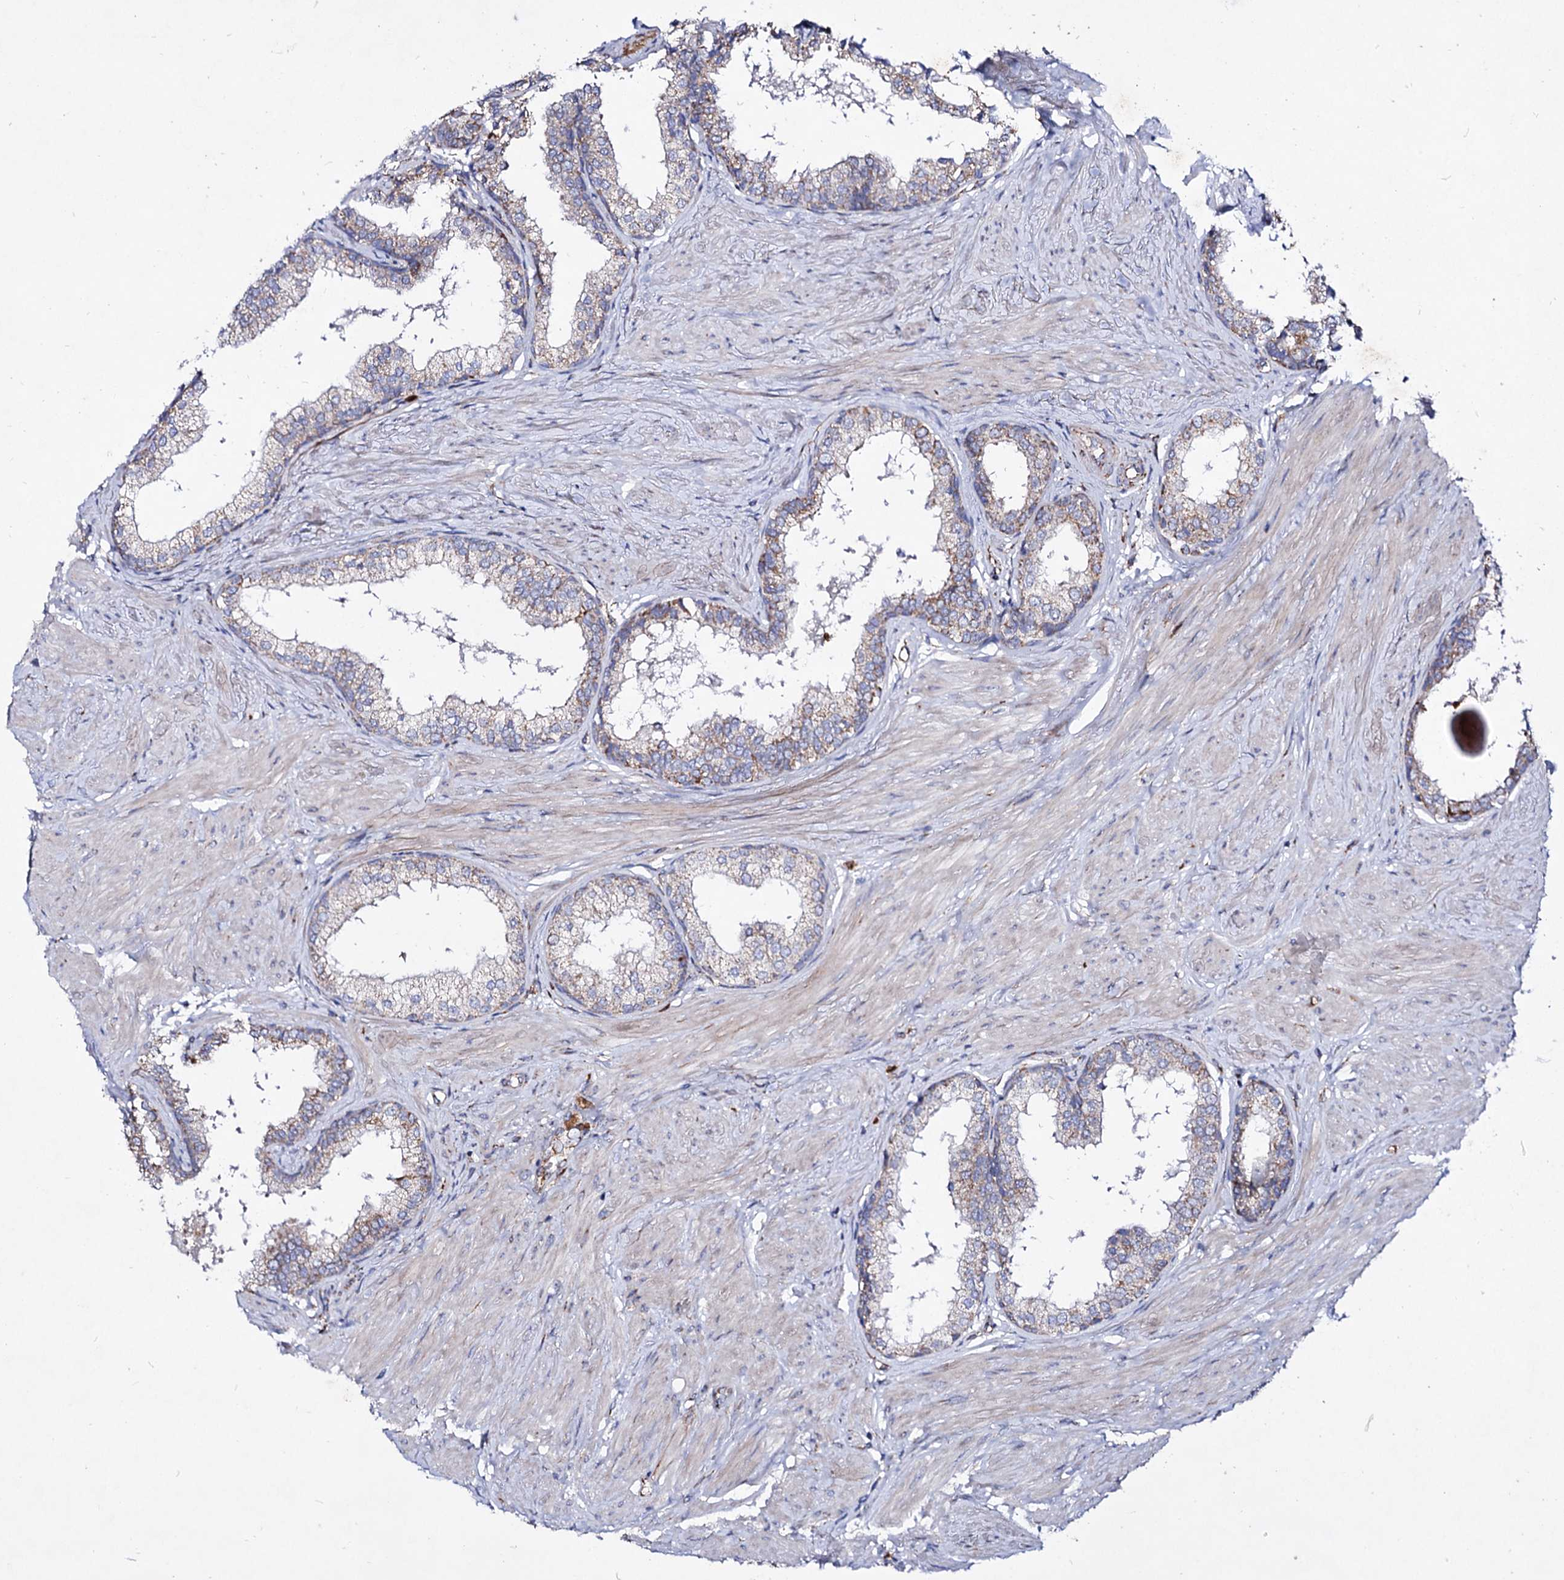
{"staining": {"intensity": "moderate", "quantity": "<25%", "location": "cytoplasmic/membranous"}, "tissue": "prostate", "cell_type": "Glandular cells", "image_type": "normal", "snomed": [{"axis": "morphology", "description": "Normal tissue, NOS"}, {"axis": "topography", "description": "Prostate"}], "caption": "IHC (DAB (3,3'-diaminobenzidine)) staining of benign human prostate exhibits moderate cytoplasmic/membranous protein expression in approximately <25% of glandular cells. (DAB (3,3'-diaminobenzidine) IHC with brightfield microscopy, high magnification).", "gene": "ACAD9", "patient": {"sex": "male", "age": 48}}